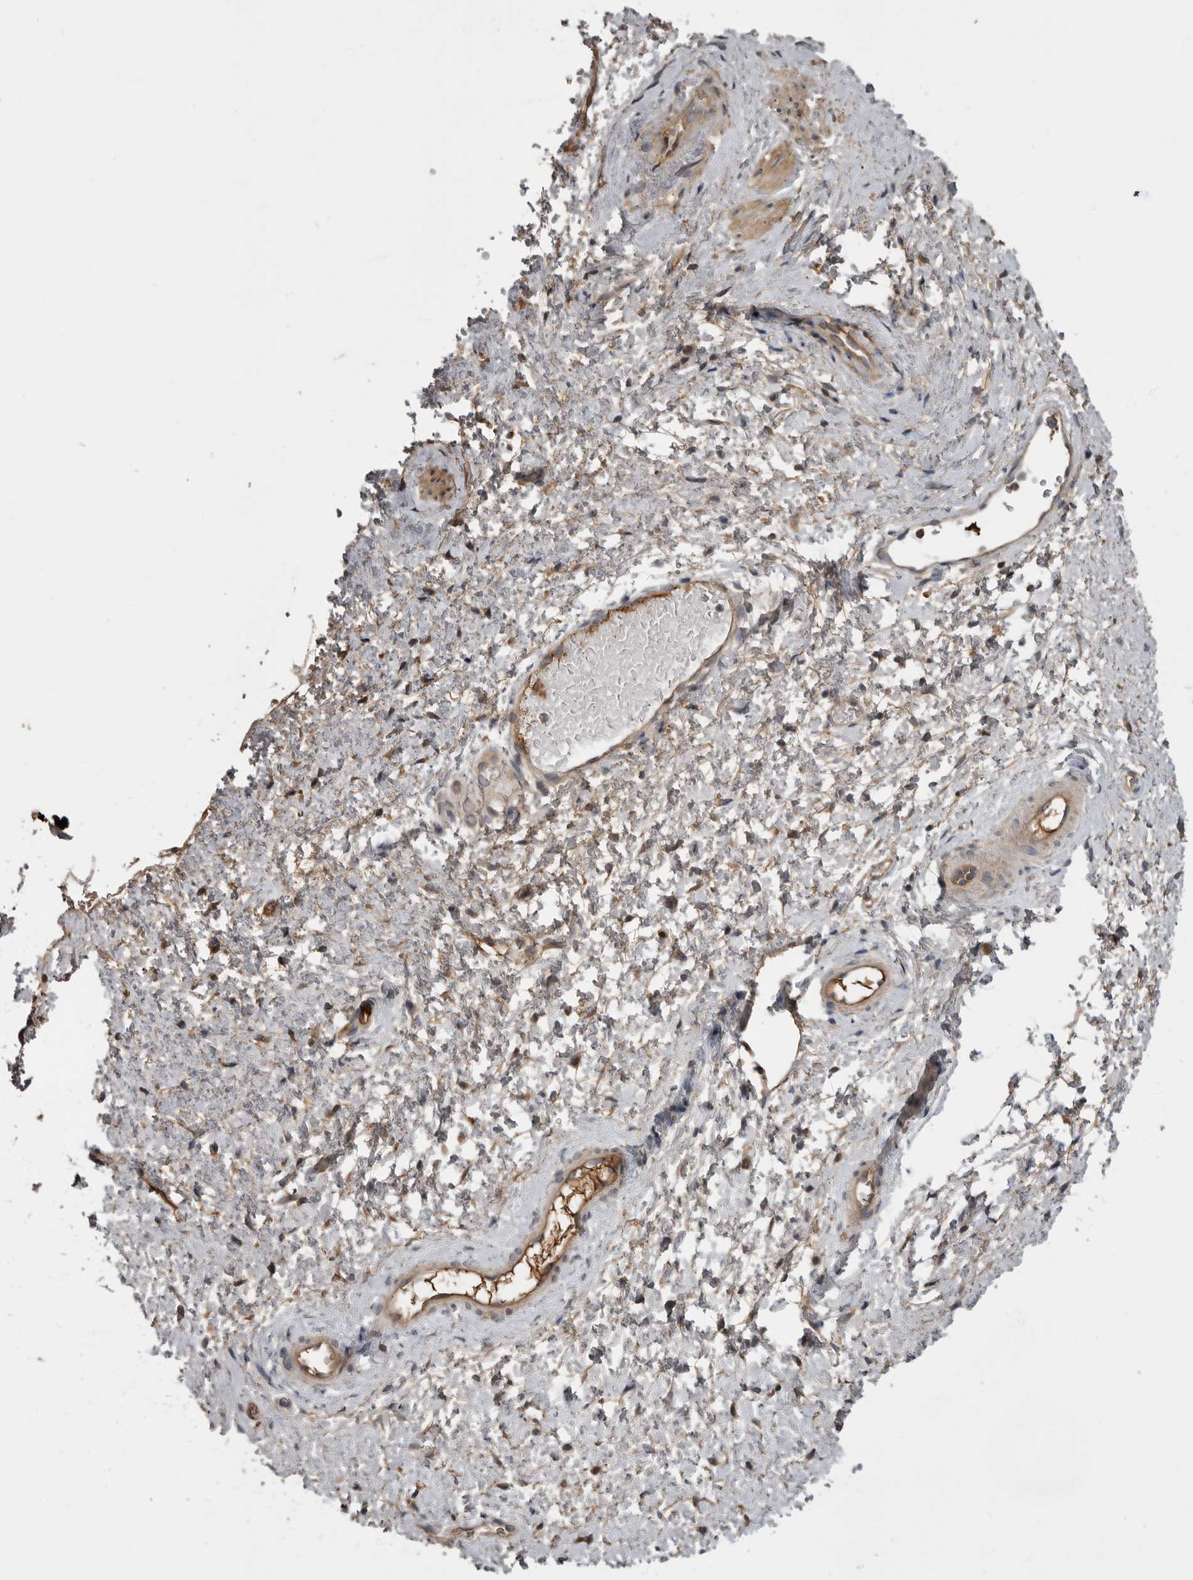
{"staining": {"intensity": "moderate", "quantity": ">75%", "location": "cytoplasmic/membranous"}, "tissue": "cervix", "cell_type": "Glandular cells", "image_type": "normal", "snomed": [{"axis": "morphology", "description": "Normal tissue, NOS"}, {"axis": "topography", "description": "Cervix"}], "caption": "The immunohistochemical stain labels moderate cytoplasmic/membranous positivity in glandular cells of unremarkable cervix.", "gene": "RAB3GAP2", "patient": {"sex": "female", "age": 72}}